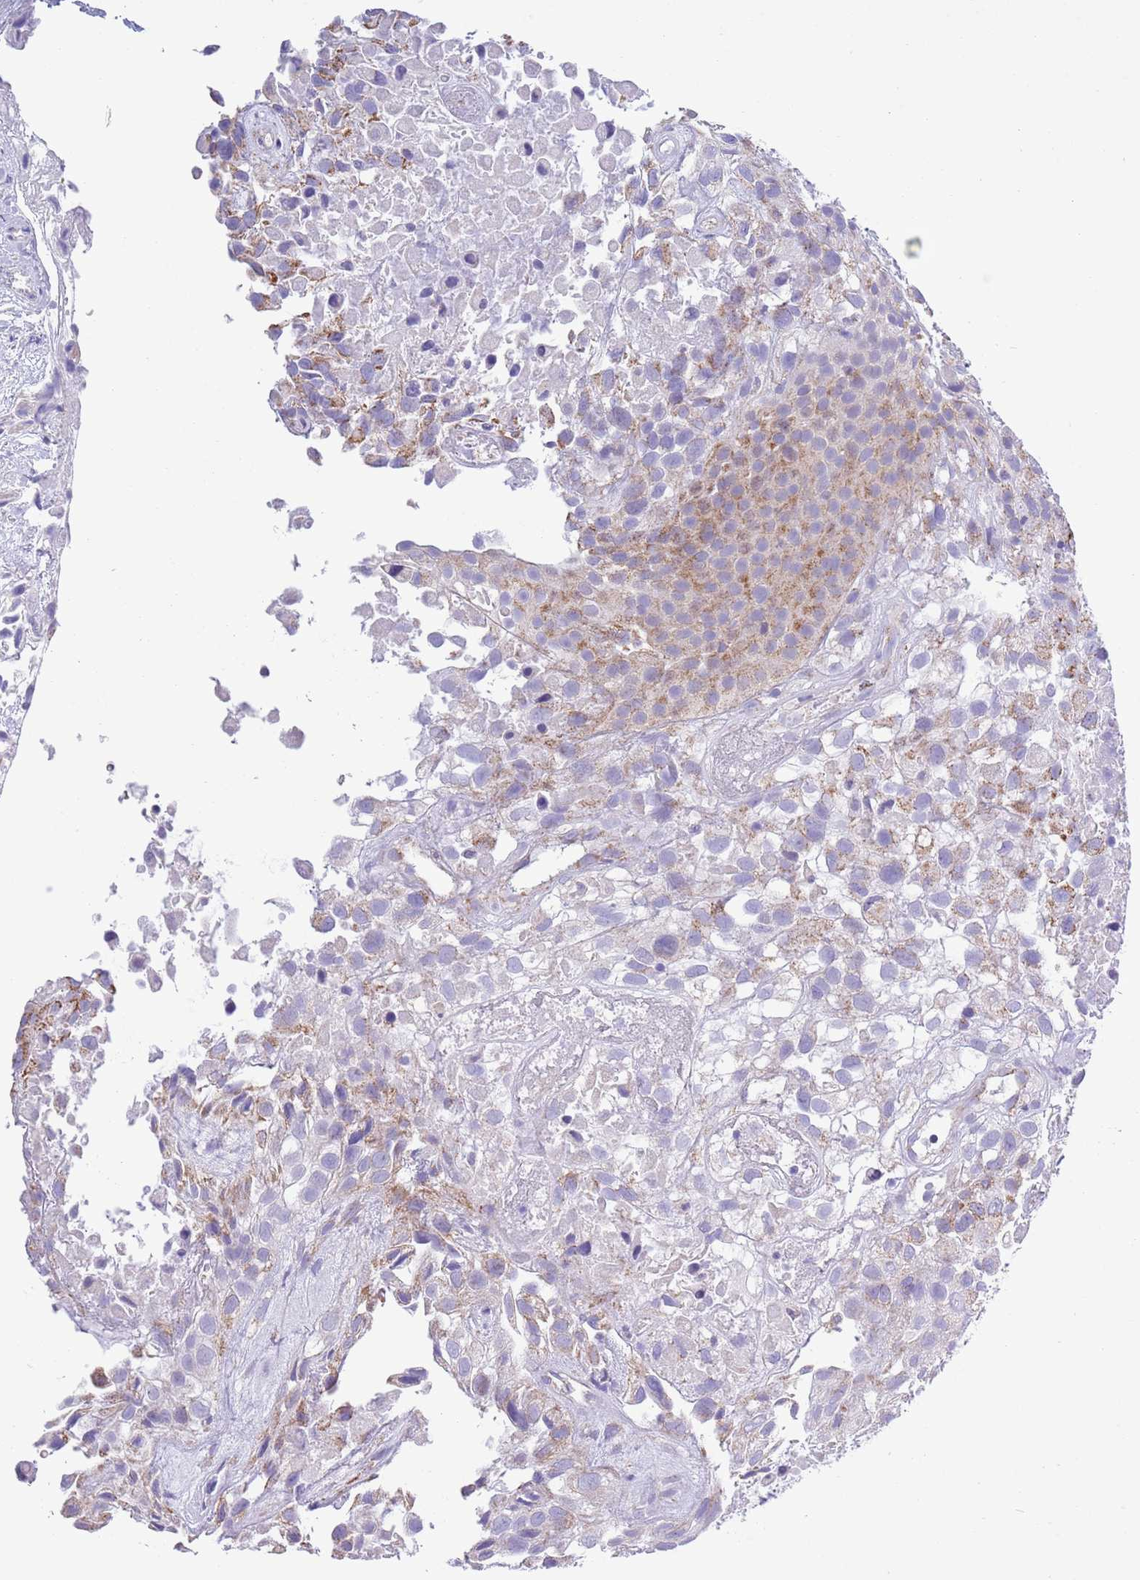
{"staining": {"intensity": "moderate", "quantity": "<25%", "location": "cytoplasmic/membranous"}, "tissue": "urothelial cancer", "cell_type": "Tumor cells", "image_type": "cancer", "snomed": [{"axis": "morphology", "description": "Urothelial carcinoma, High grade"}, {"axis": "topography", "description": "Urinary bladder"}], "caption": "A brown stain labels moderate cytoplasmic/membranous positivity of a protein in high-grade urothelial carcinoma tumor cells. The staining was performed using DAB (3,3'-diaminobenzidine), with brown indicating positive protein expression. Nuclei are stained blue with hematoxylin.", "gene": "MOCOS", "patient": {"sex": "male", "age": 56}}